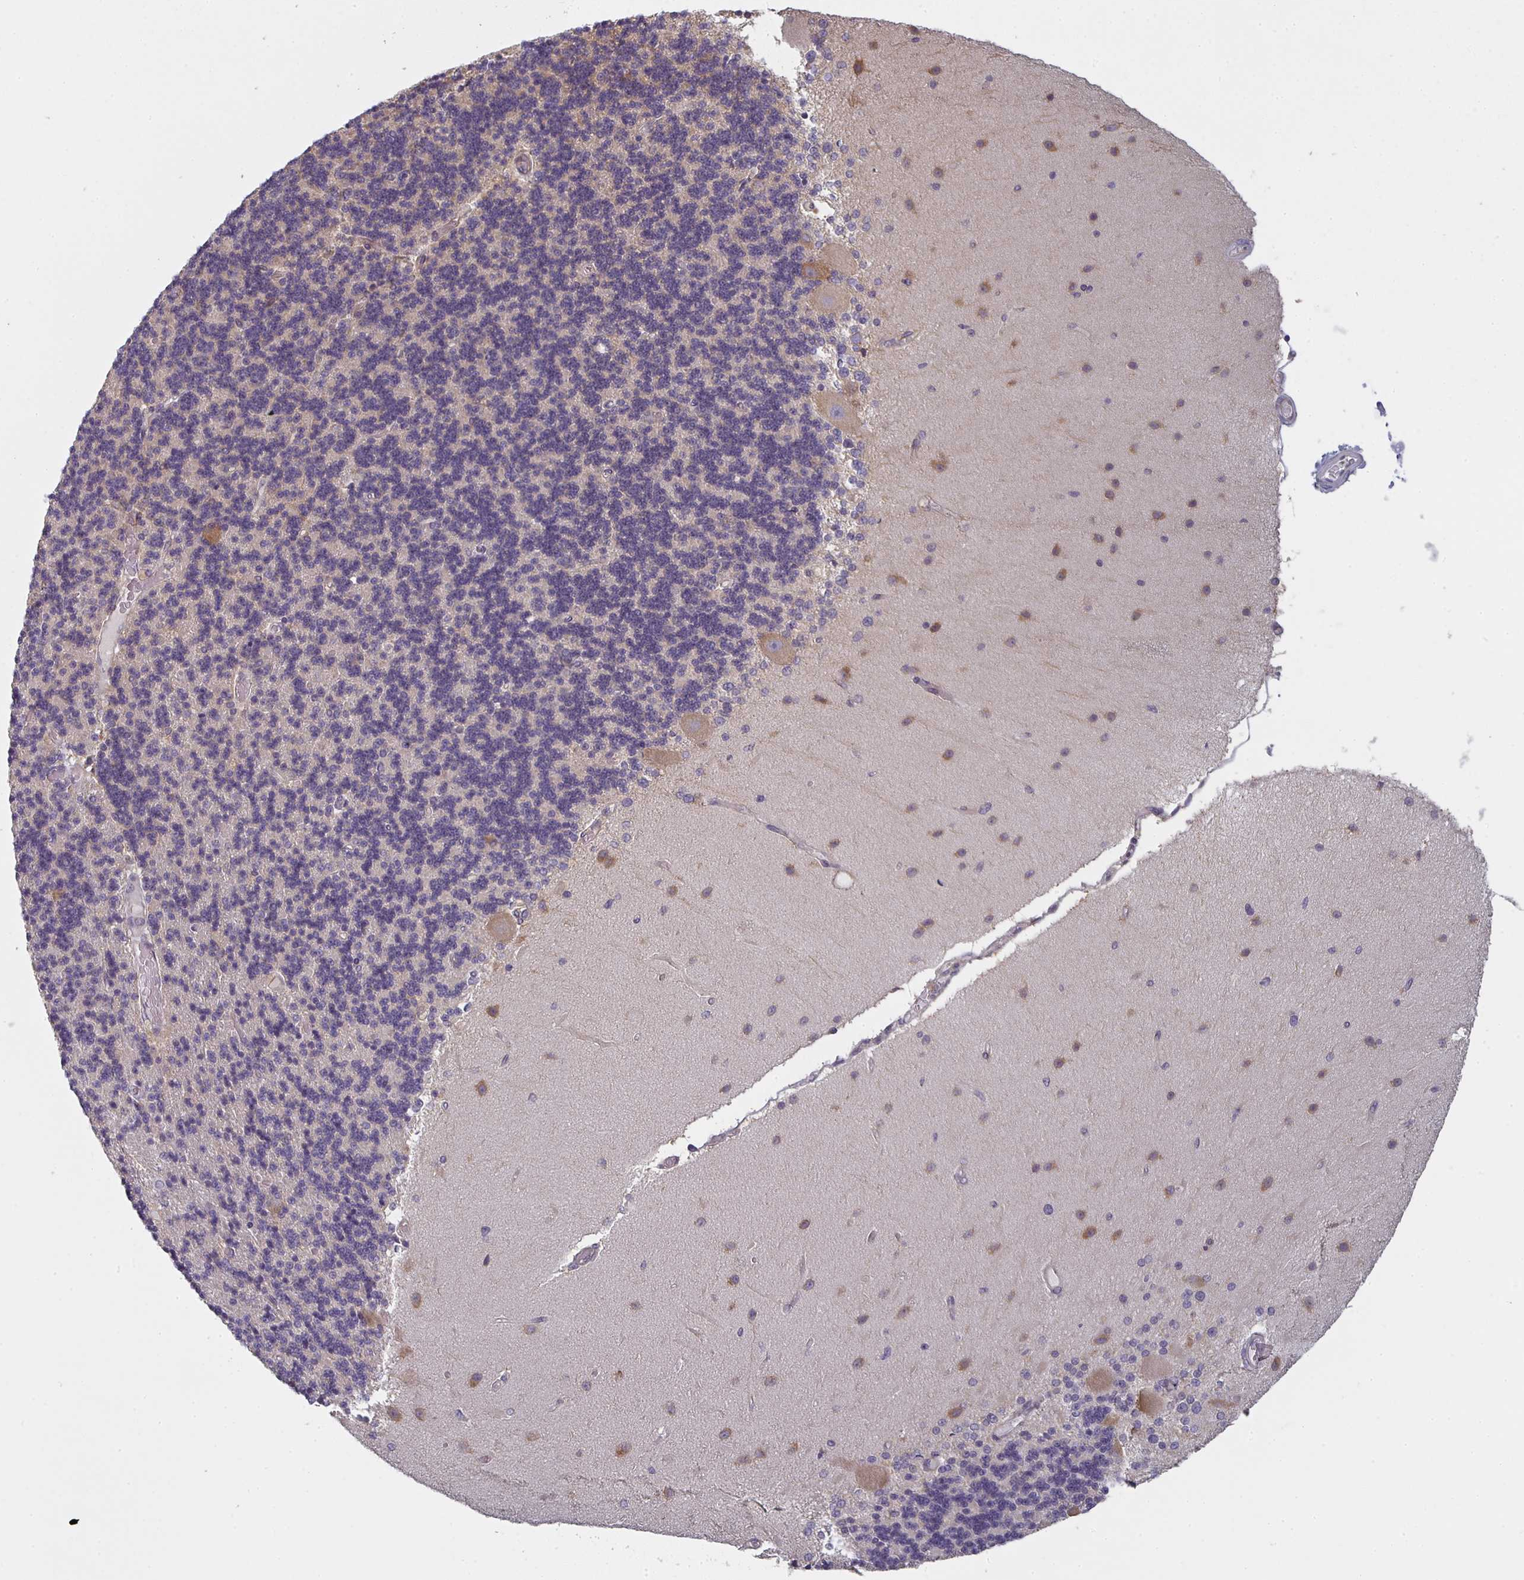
{"staining": {"intensity": "negative", "quantity": "none", "location": "none"}, "tissue": "cerebellum", "cell_type": "Cells in granular layer", "image_type": "normal", "snomed": [{"axis": "morphology", "description": "Normal tissue, NOS"}, {"axis": "topography", "description": "Cerebellum"}], "caption": "IHC histopathology image of unremarkable cerebellum stained for a protein (brown), which displays no staining in cells in granular layer.", "gene": "CTHRC1", "patient": {"sex": "female", "age": 54}}